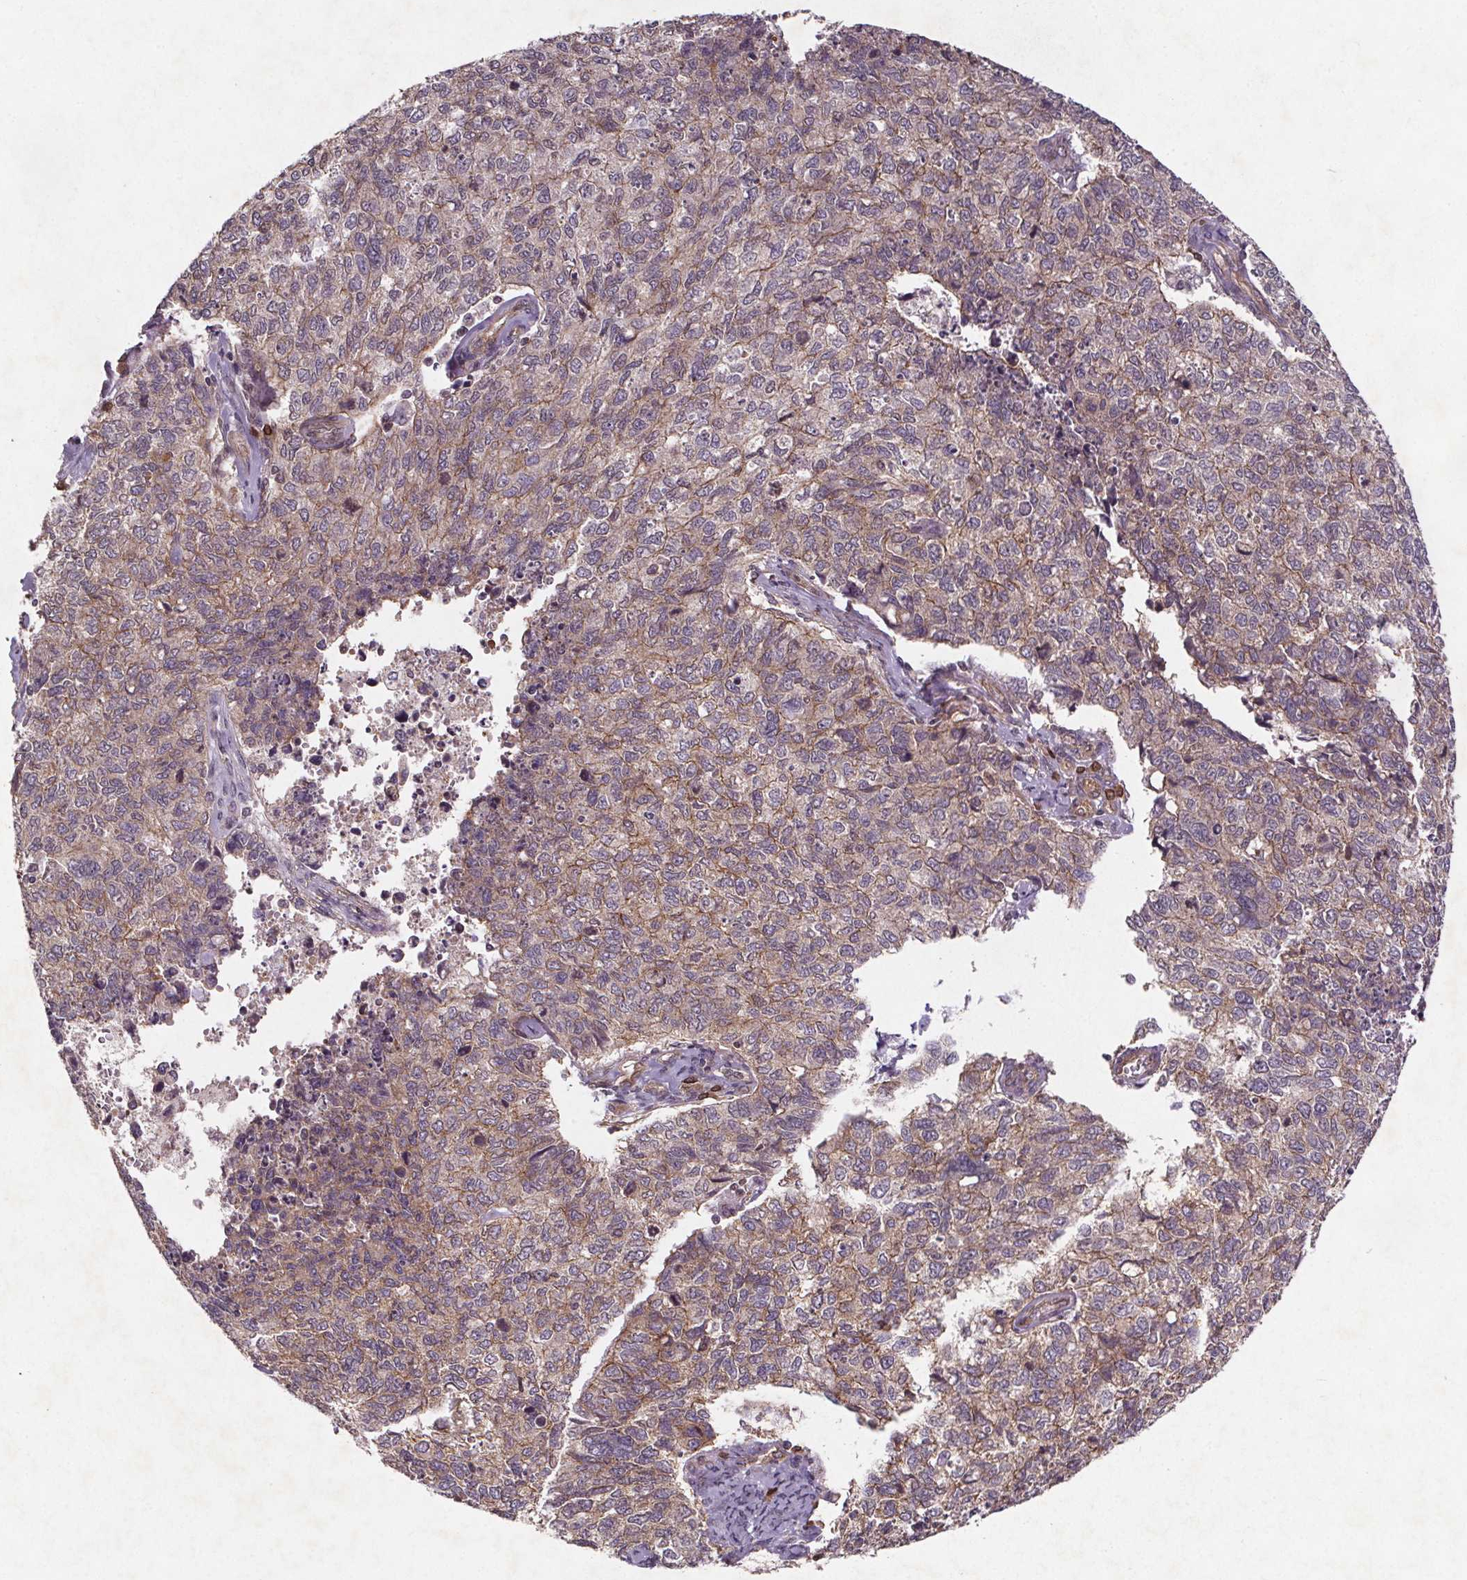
{"staining": {"intensity": "weak", "quantity": "25%-75%", "location": "cytoplasmic/membranous"}, "tissue": "cervical cancer", "cell_type": "Tumor cells", "image_type": "cancer", "snomed": [{"axis": "morphology", "description": "Adenocarcinoma, NOS"}, {"axis": "topography", "description": "Cervix"}], "caption": "Tumor cells exhibit low levels of weak cytoplasmic/membranous staining in approximately 25%-75% of cells in adenocarcinoma (cervical).", "gene": "STRN3", "patient": {"sex": "female", "age": 63}}